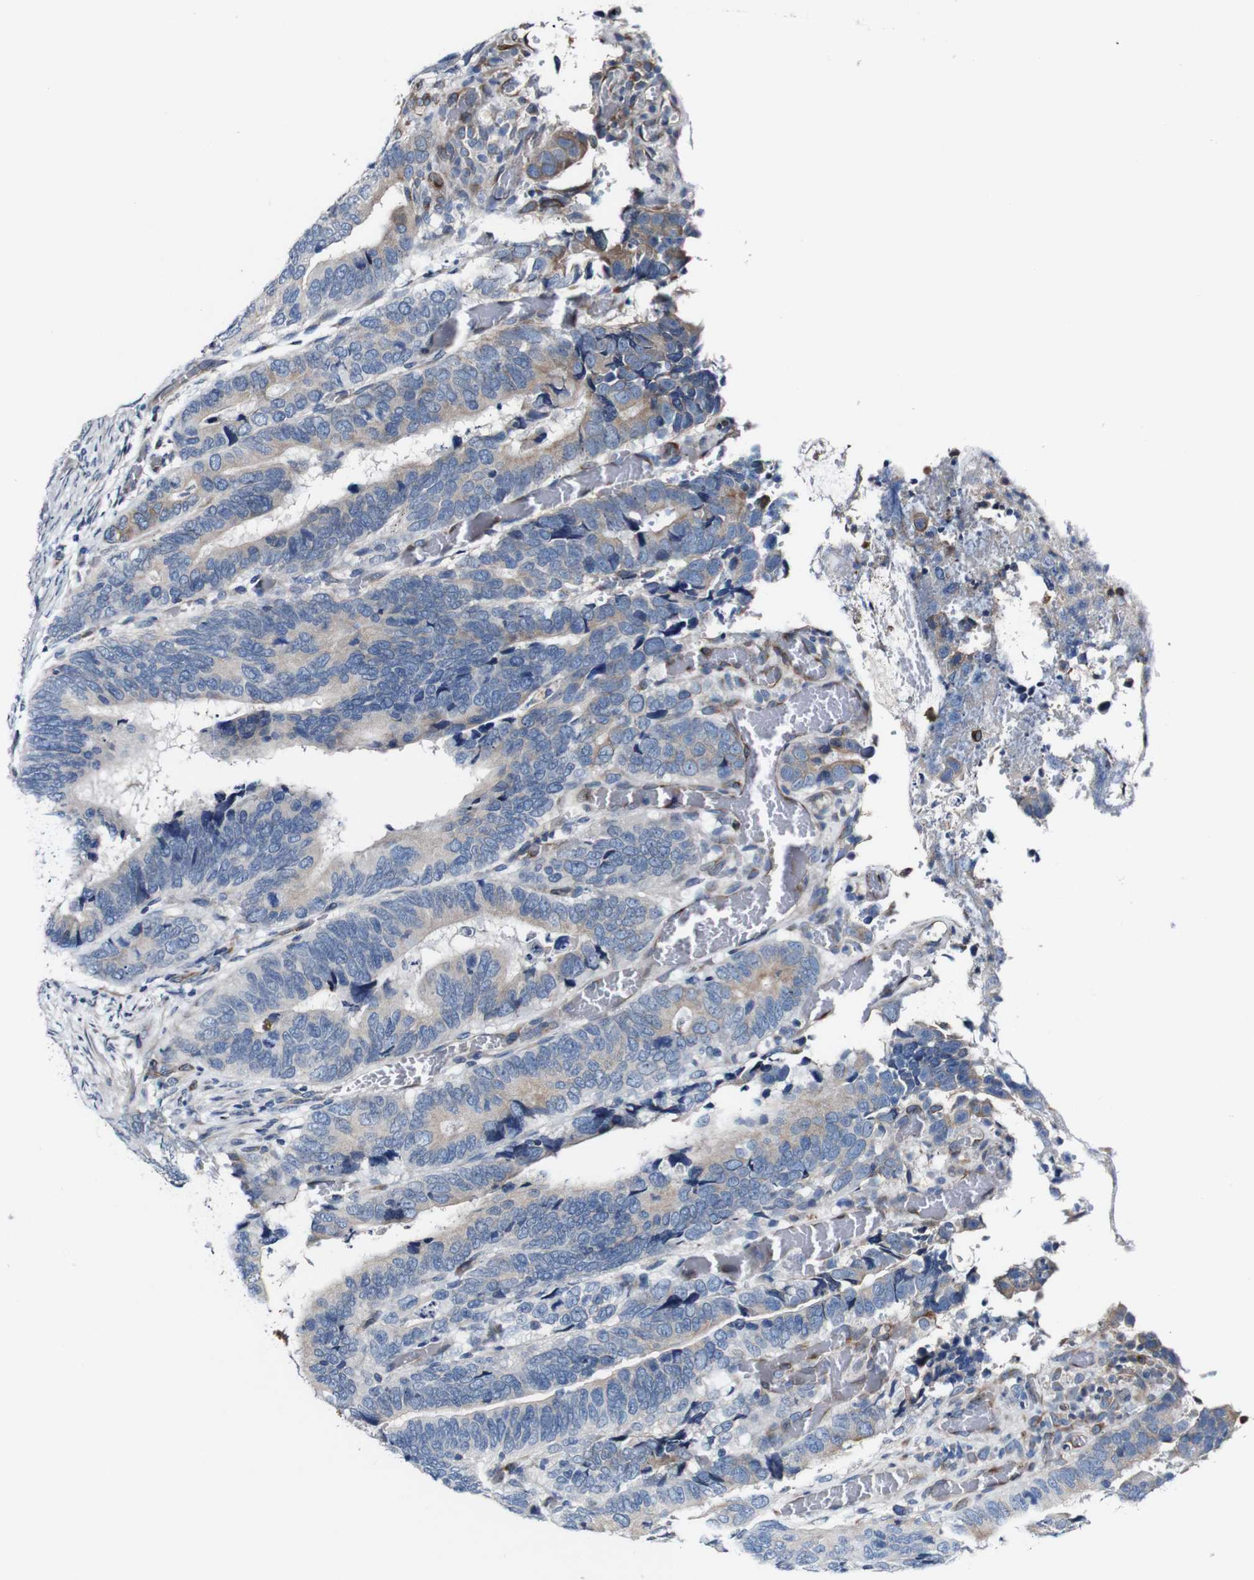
{"staining": {"intensity": "weak", "quantity": "<25%", "location": "cytoplasmic/membranous"}, "tissue": "colorectal cancer", "cell_type": "Tumor cells", "image_type": "cancer", "snomed": [{"axis": "morphology", "description": "Adenocarcinoma, NOS"}, {"axis": "topography", "description": "Colon"}], "caption": "High magnification brightfield microscopy of colorectal cancer (adenocarcinoma) stained with DAB (brown) and counterstained with hematoxylin (blue): tumor cells show no significant expression.", "gene": "GRAMD1A", "patient": {"sex": "male", "age": 72}}